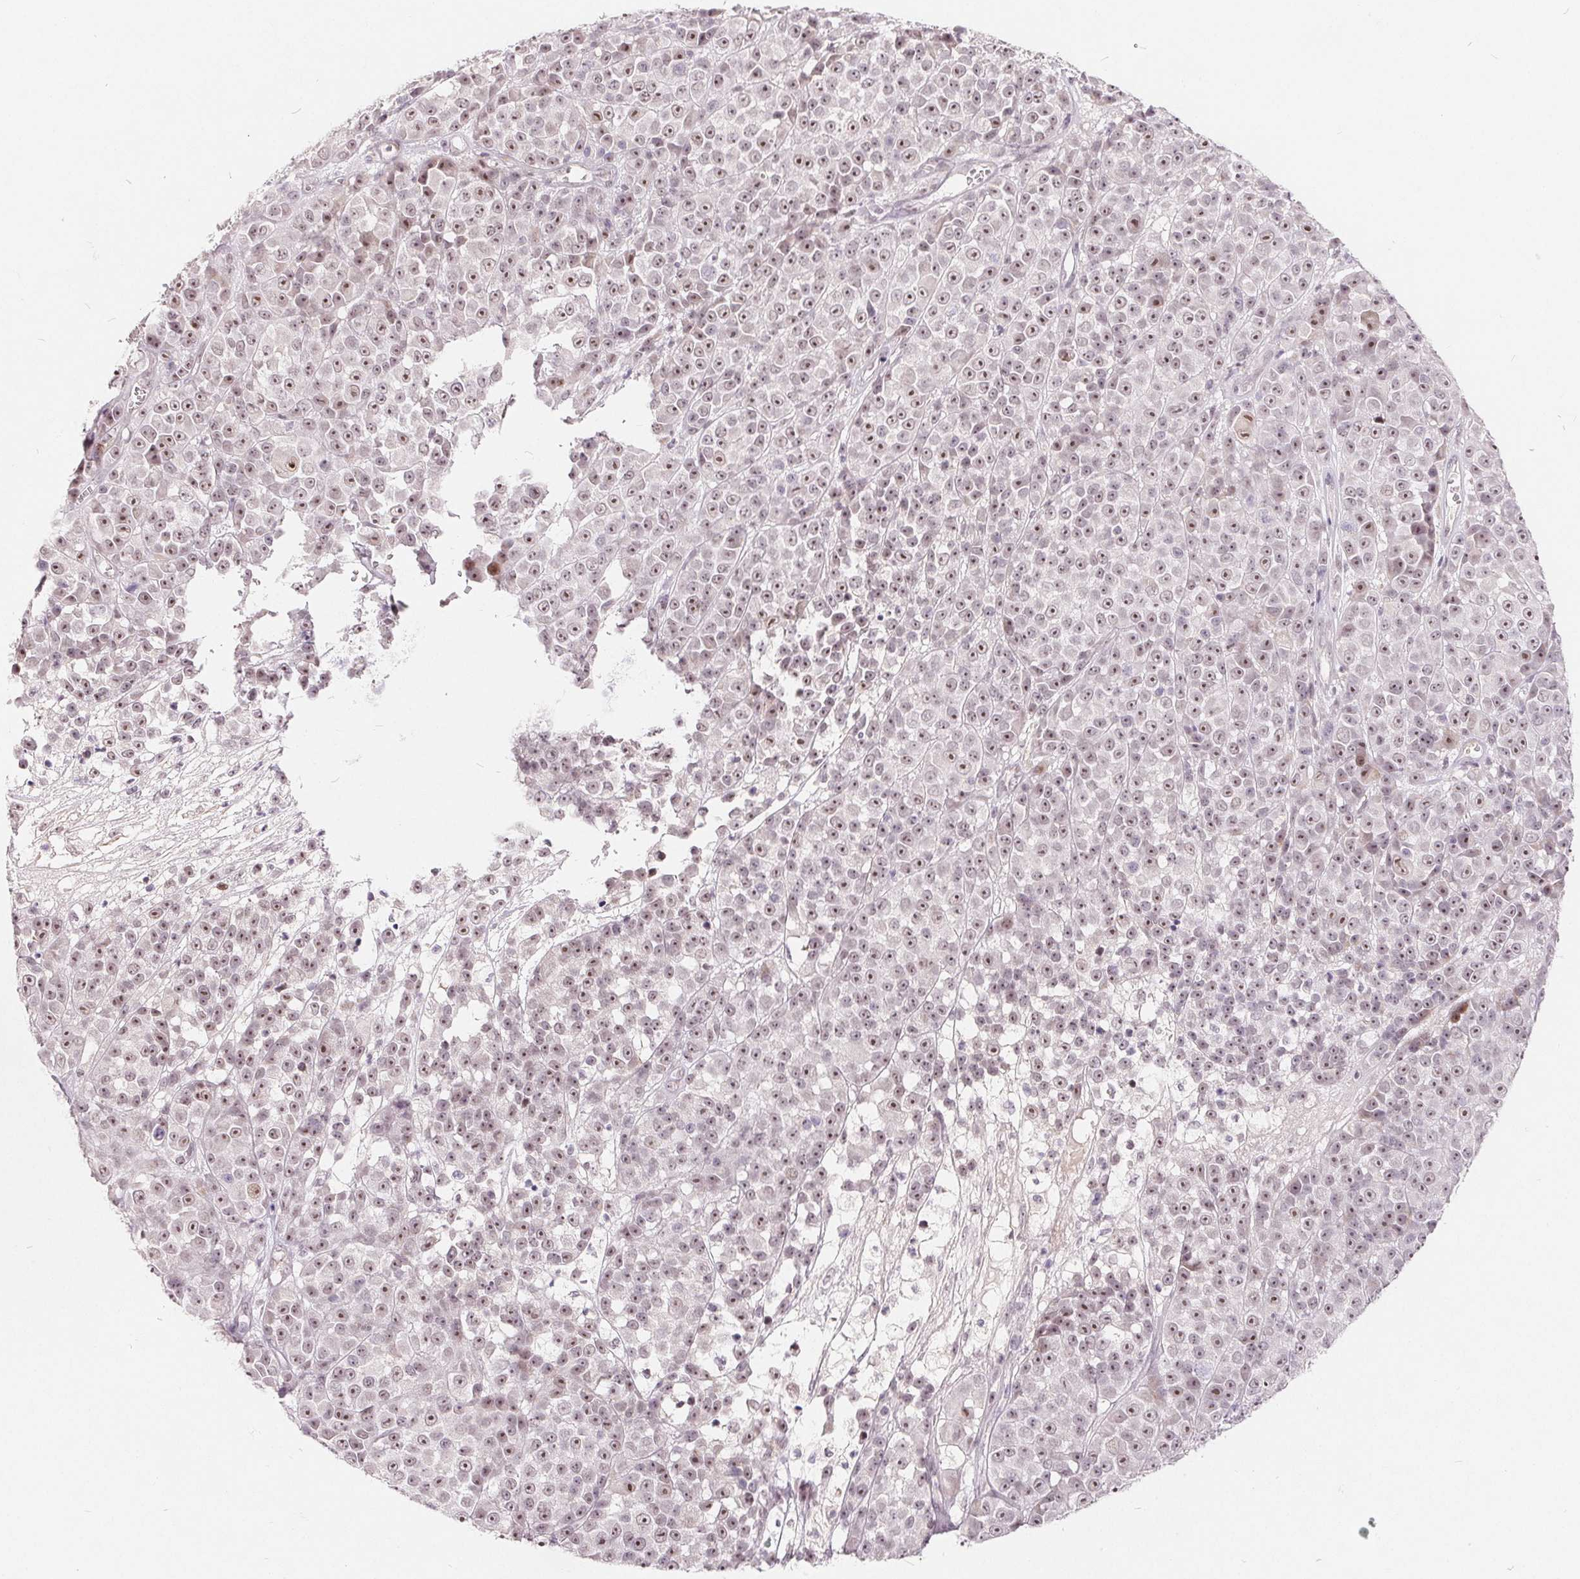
{"staining": {"intensity": "moderate", "quantity": ">75%", "location": "nuclear"}, "tissue": "melanoma", "cell_type": "Tumor cells", "image_type": "cancer", "snomed": [{"axis": "morphology", "description": "Malignant melanoma, NOS"}, {"axis": "topography", "description": "Skin"}, {"axis": "topography", "description": "Skin of back"}], "caption": "An image of human melanoma stained for a protein exhibits moderate nuclear brown staining in tumor cells. (DAB (3,3'-diaminobenzidine) IHC, brown staining for protein, blue staining for nuclei).", "gene": "NRG2", "patient": {"sex": "male", "age": 91}}